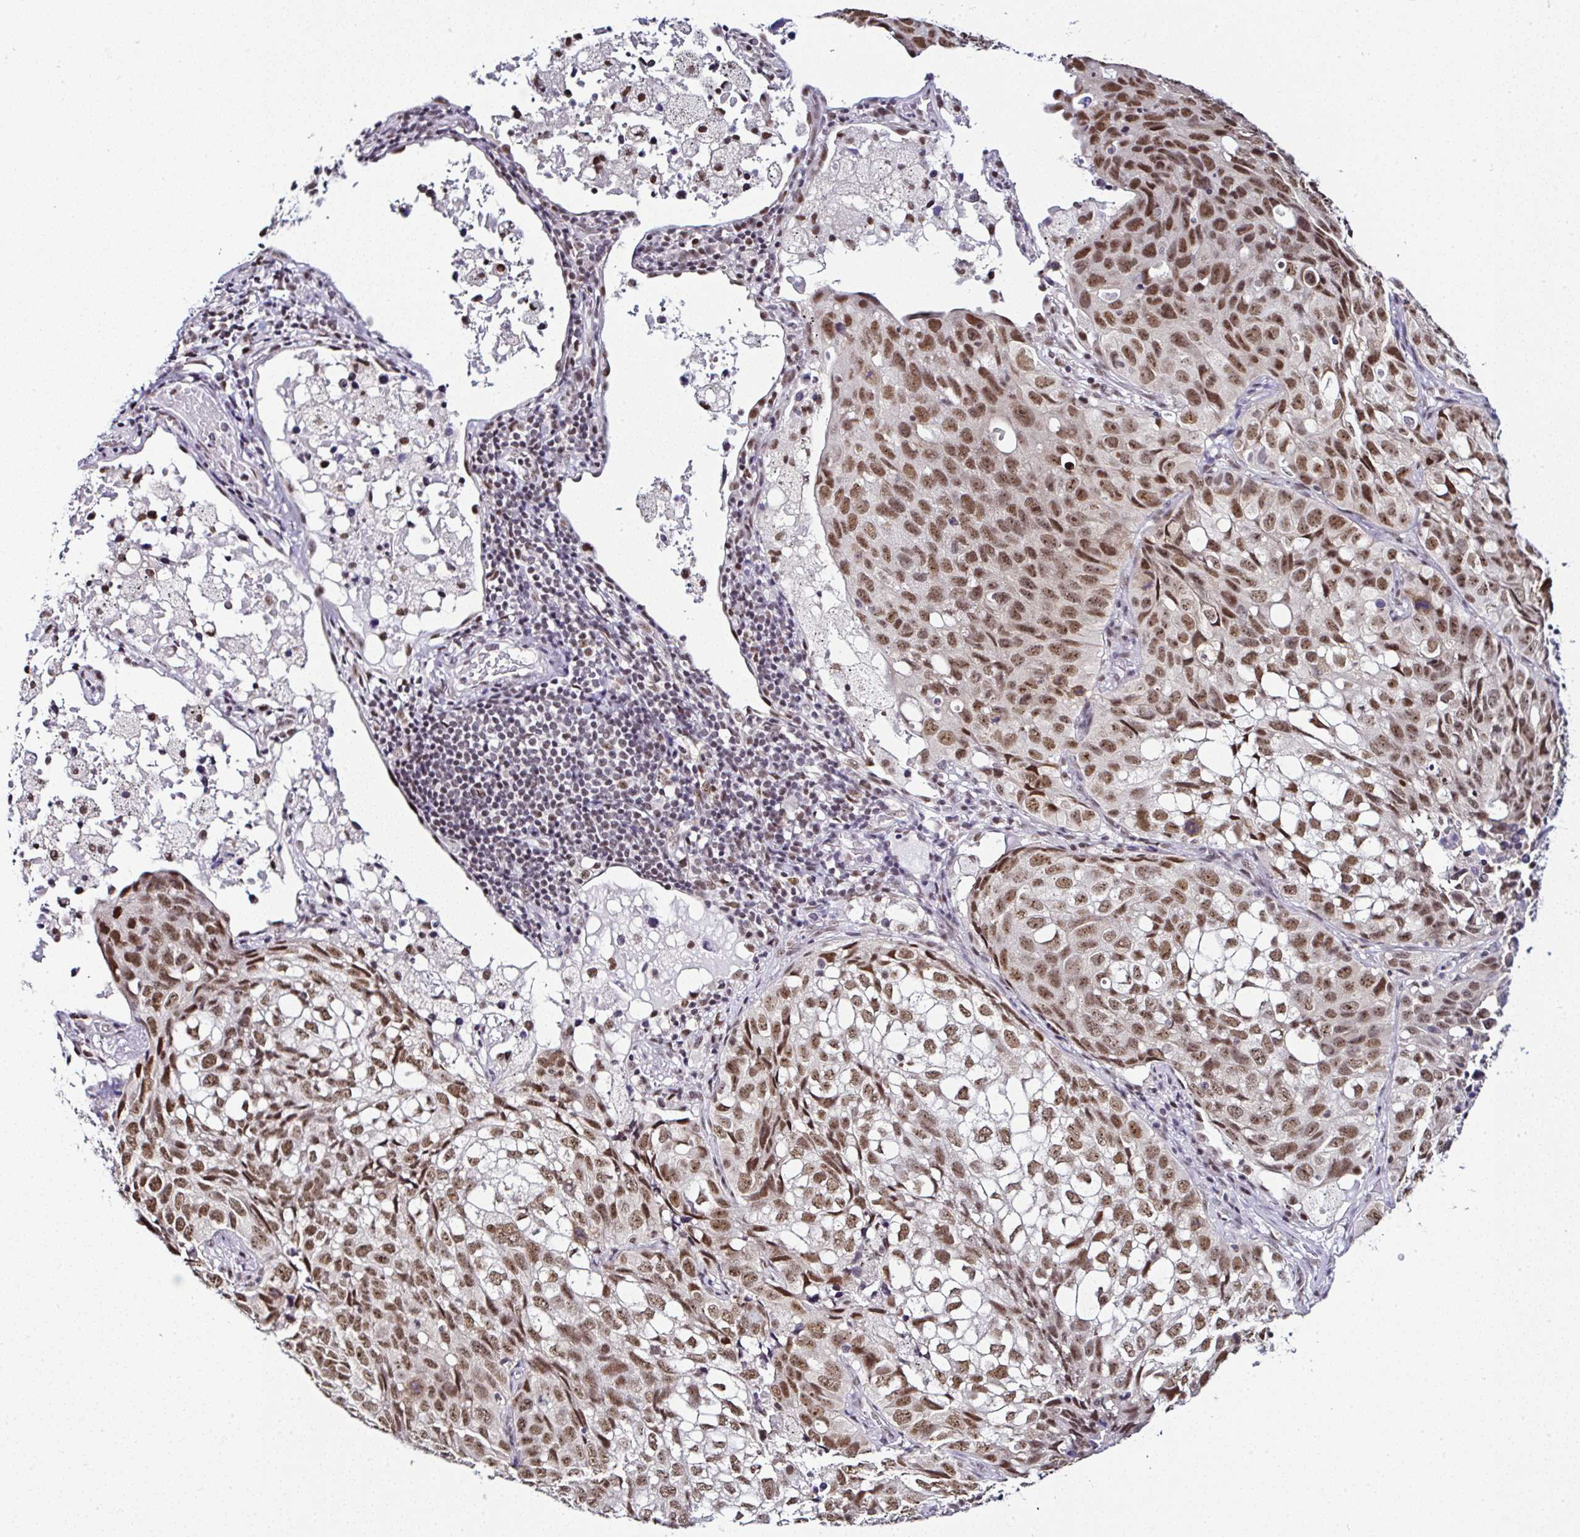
{"staining": {"intensity": "moderate", "quantity": ">75%", "location": "nuclear"}, "tissue": "lung cancer", "cell_type": "Tumor cells", "image_type": "cancer", "snomed": [{"axis": "morphology", "description": "Squamous cell carcinoma, NOS"}, {"axis": "topography", "description": "Lung"}], "caption": "High-magnification brightfield microscopy of lung cancer stained with DAB (3,3'-diaminobenzidine) (brown) and counterstained with hematoxylin (blue). tumor cells exhibit moderate nuclear expression is appreciated in approximately>75% of cells. (DAB = brown stain, brightfield microscopy at high magnification).", "gene": "PTPN2", "patient": {"sex": "male", "age": 60}}